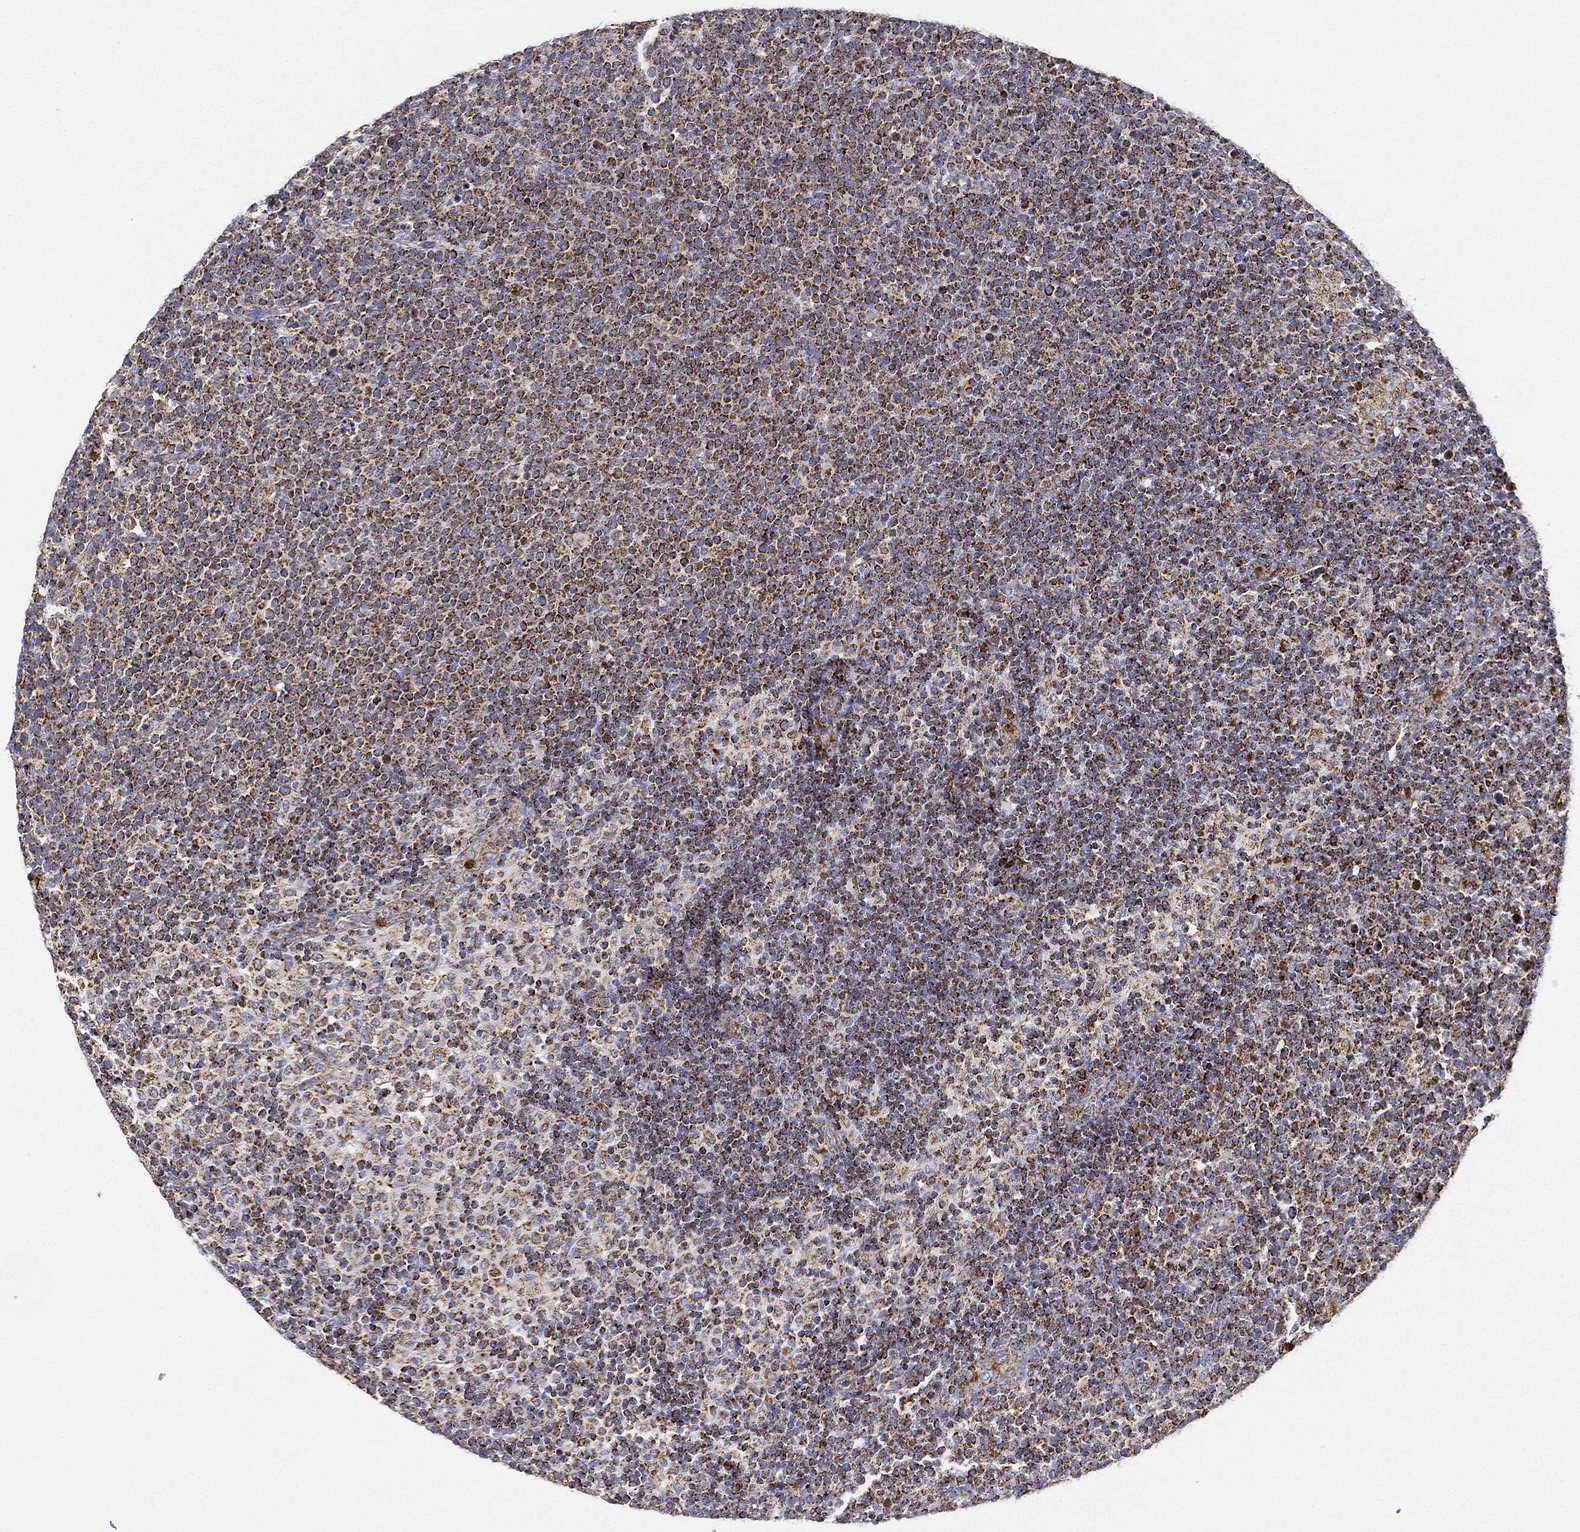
{"staining": {"intensity": "strong", "quantity": ">75%", "location": "cytoplasmic/membranous"}, "tissue": "lymphoma", "cell_type": "Tumor cells", "image_type": "cancer", "snomed": [{"axis": "morphology", "description": "Malignant lymphoma, non-Hodgkin's type, High grade"}, {"axis": "topography", "description": "Lymph node"}], "caption": "There is high levels of strong cytoplasmic/membranous expression in tumor cells of high-grade malignant lymphoma, non-Hodgkin's type, as demonstrated by immunohistochemical staining (brown color).", "gene": "CAPN15", "patient": {"sex": "male", "age": 61}}